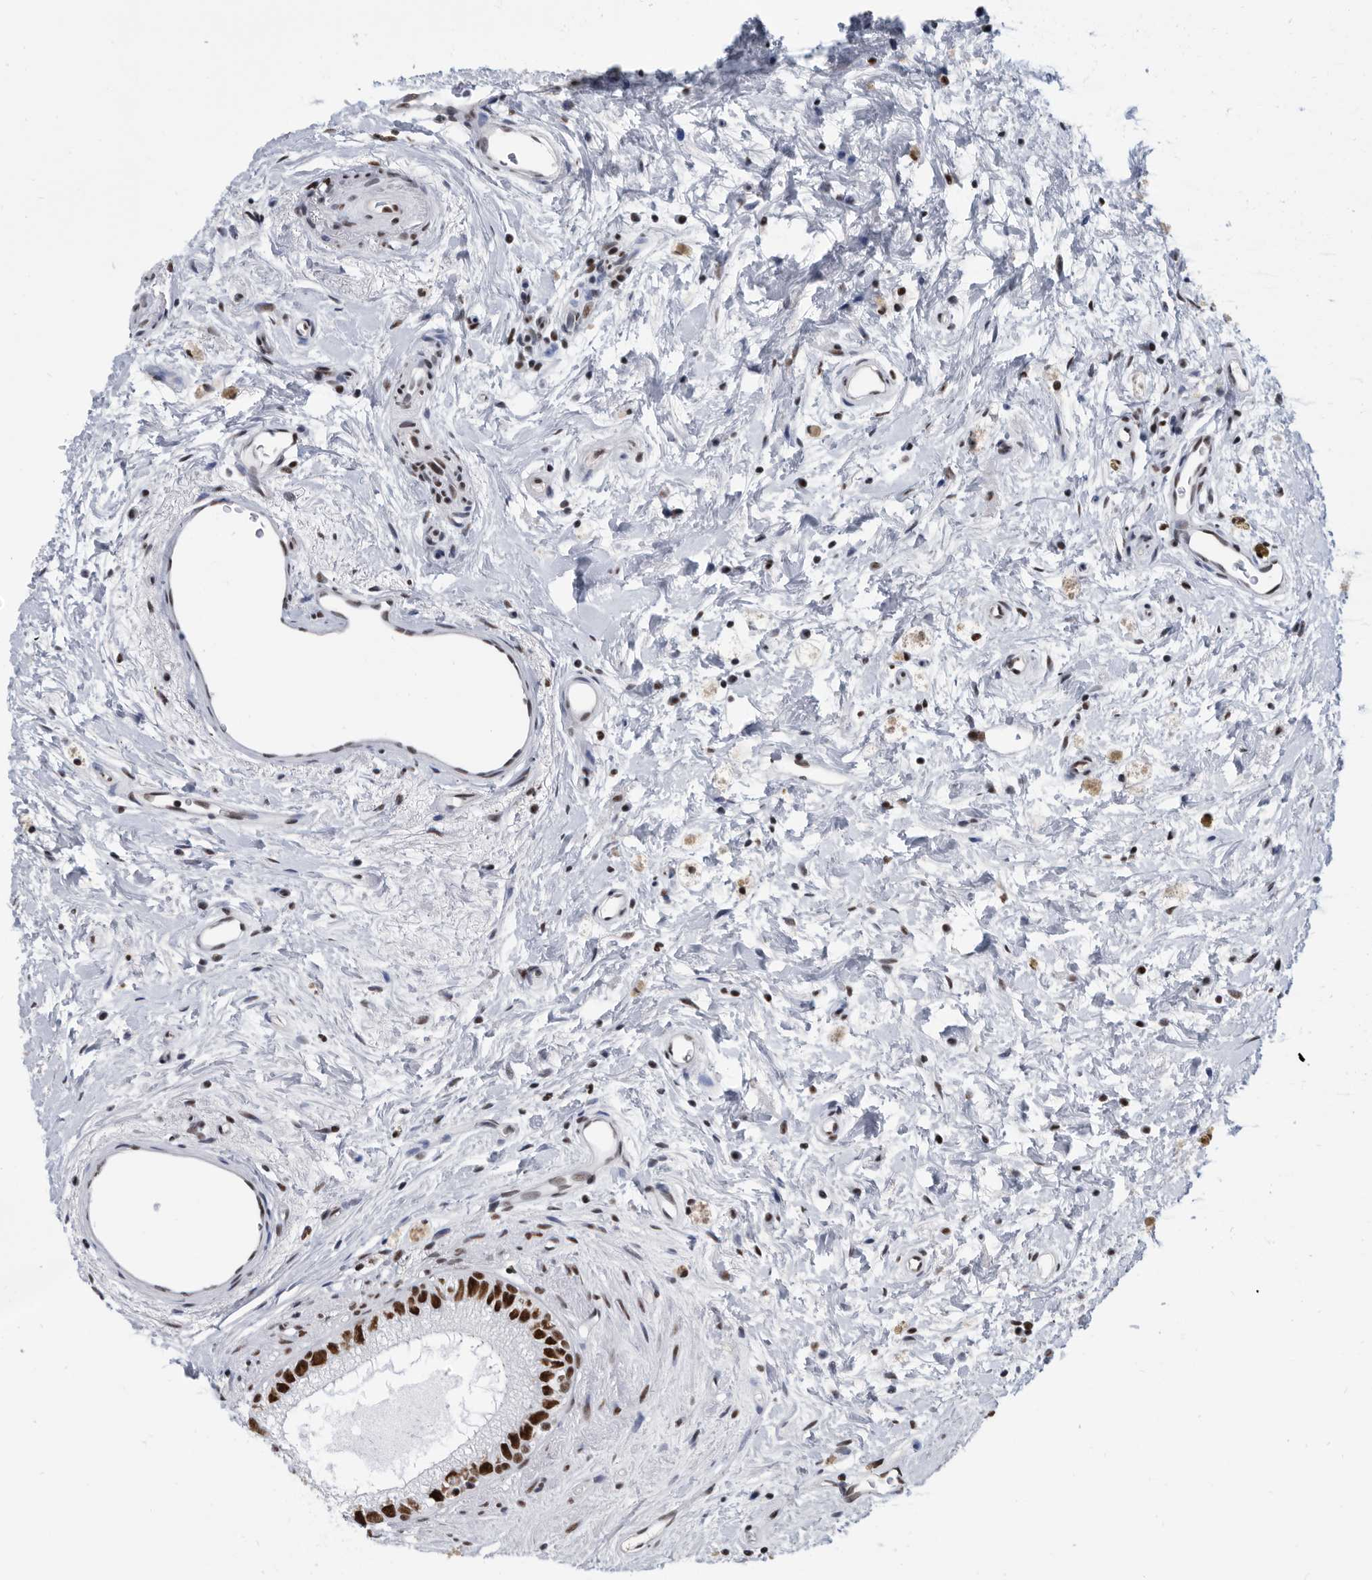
{"staining": {"intensity": "strong", "quantity": ">75%", "location": "nuclear"}, "tissue": "epididymis", "cell_type": "Glandular cells", "image_type": "normal", "snomed": [{"axis": "morphology", "description": "Normal tissue, NOS"}, {"axis": "topography", "description": "Epididymis"}], "caption": "DAB (3,3'-diaminobenzidine) immunohistochemical staining of normal epididymis shows strong nuclear protein staining in approximately >75% of glandular cells. (DAB = brown stain, brightfield microscopy at high magnification).", "gene": "SF3A1", "patient": {"sex": "male", "age": 80}}